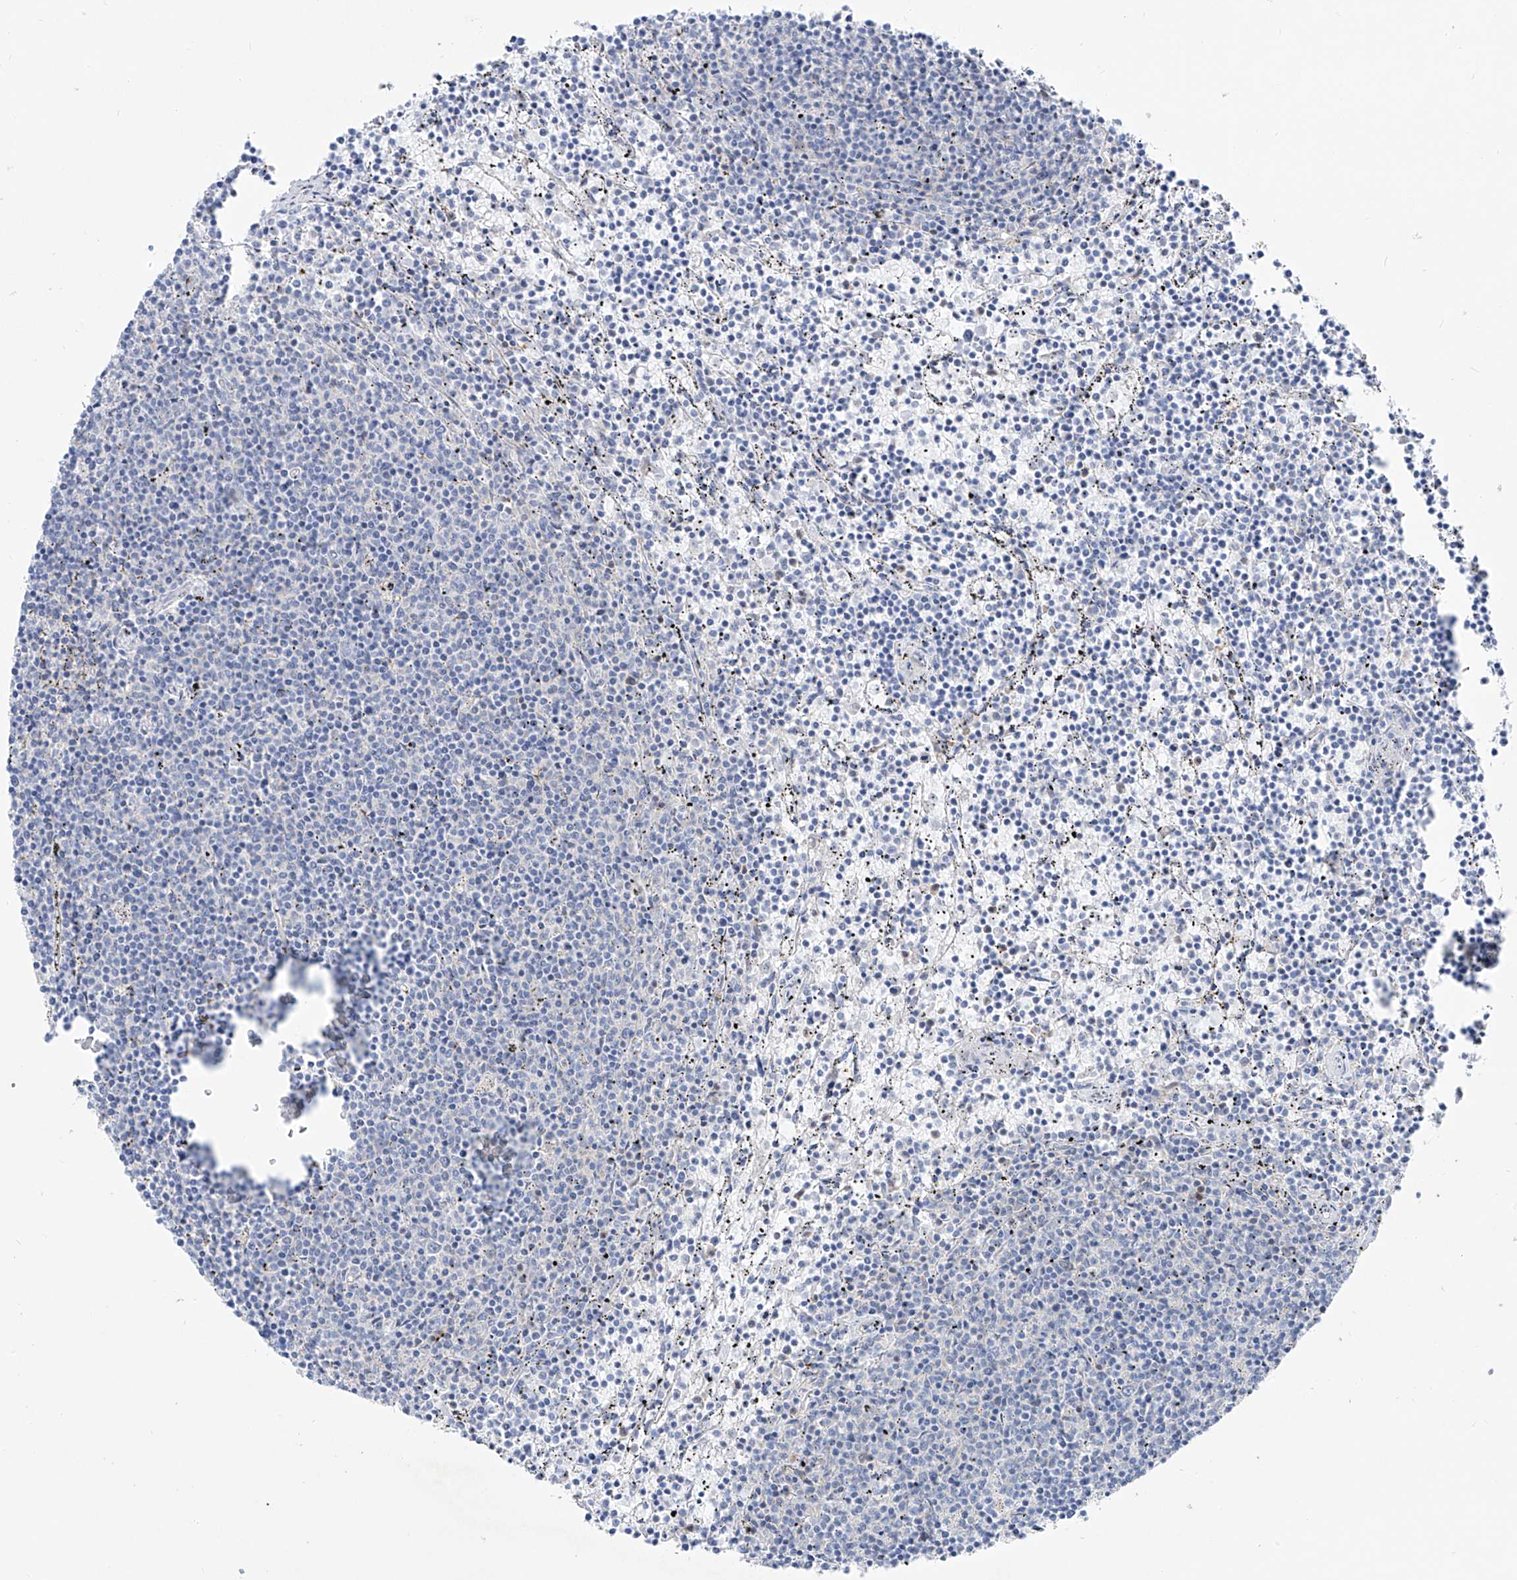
{"staining": {"intensity": "negative", "quantity": "none", "location": "none"}, "tissue": "lymphoma", "cell_type": "Tumor cells", "image_type": "cancer", "snomed": [{"axis": "morphology", "description": "Malignant lymphoma, non-Hodgkin's type, Low grade"}, {"axis": "topography", "description": "Spleen"}], "caption": "High magnification brightfield microscopy of low-grade malignant lymphoma, non-Hodgkin's type stained with DAB (brown) and counterstained with hematoxylin (blue): tumor cells show no significant staining.", "gene": "UFL1", "patient": {"sex": "female", "age": 50}}